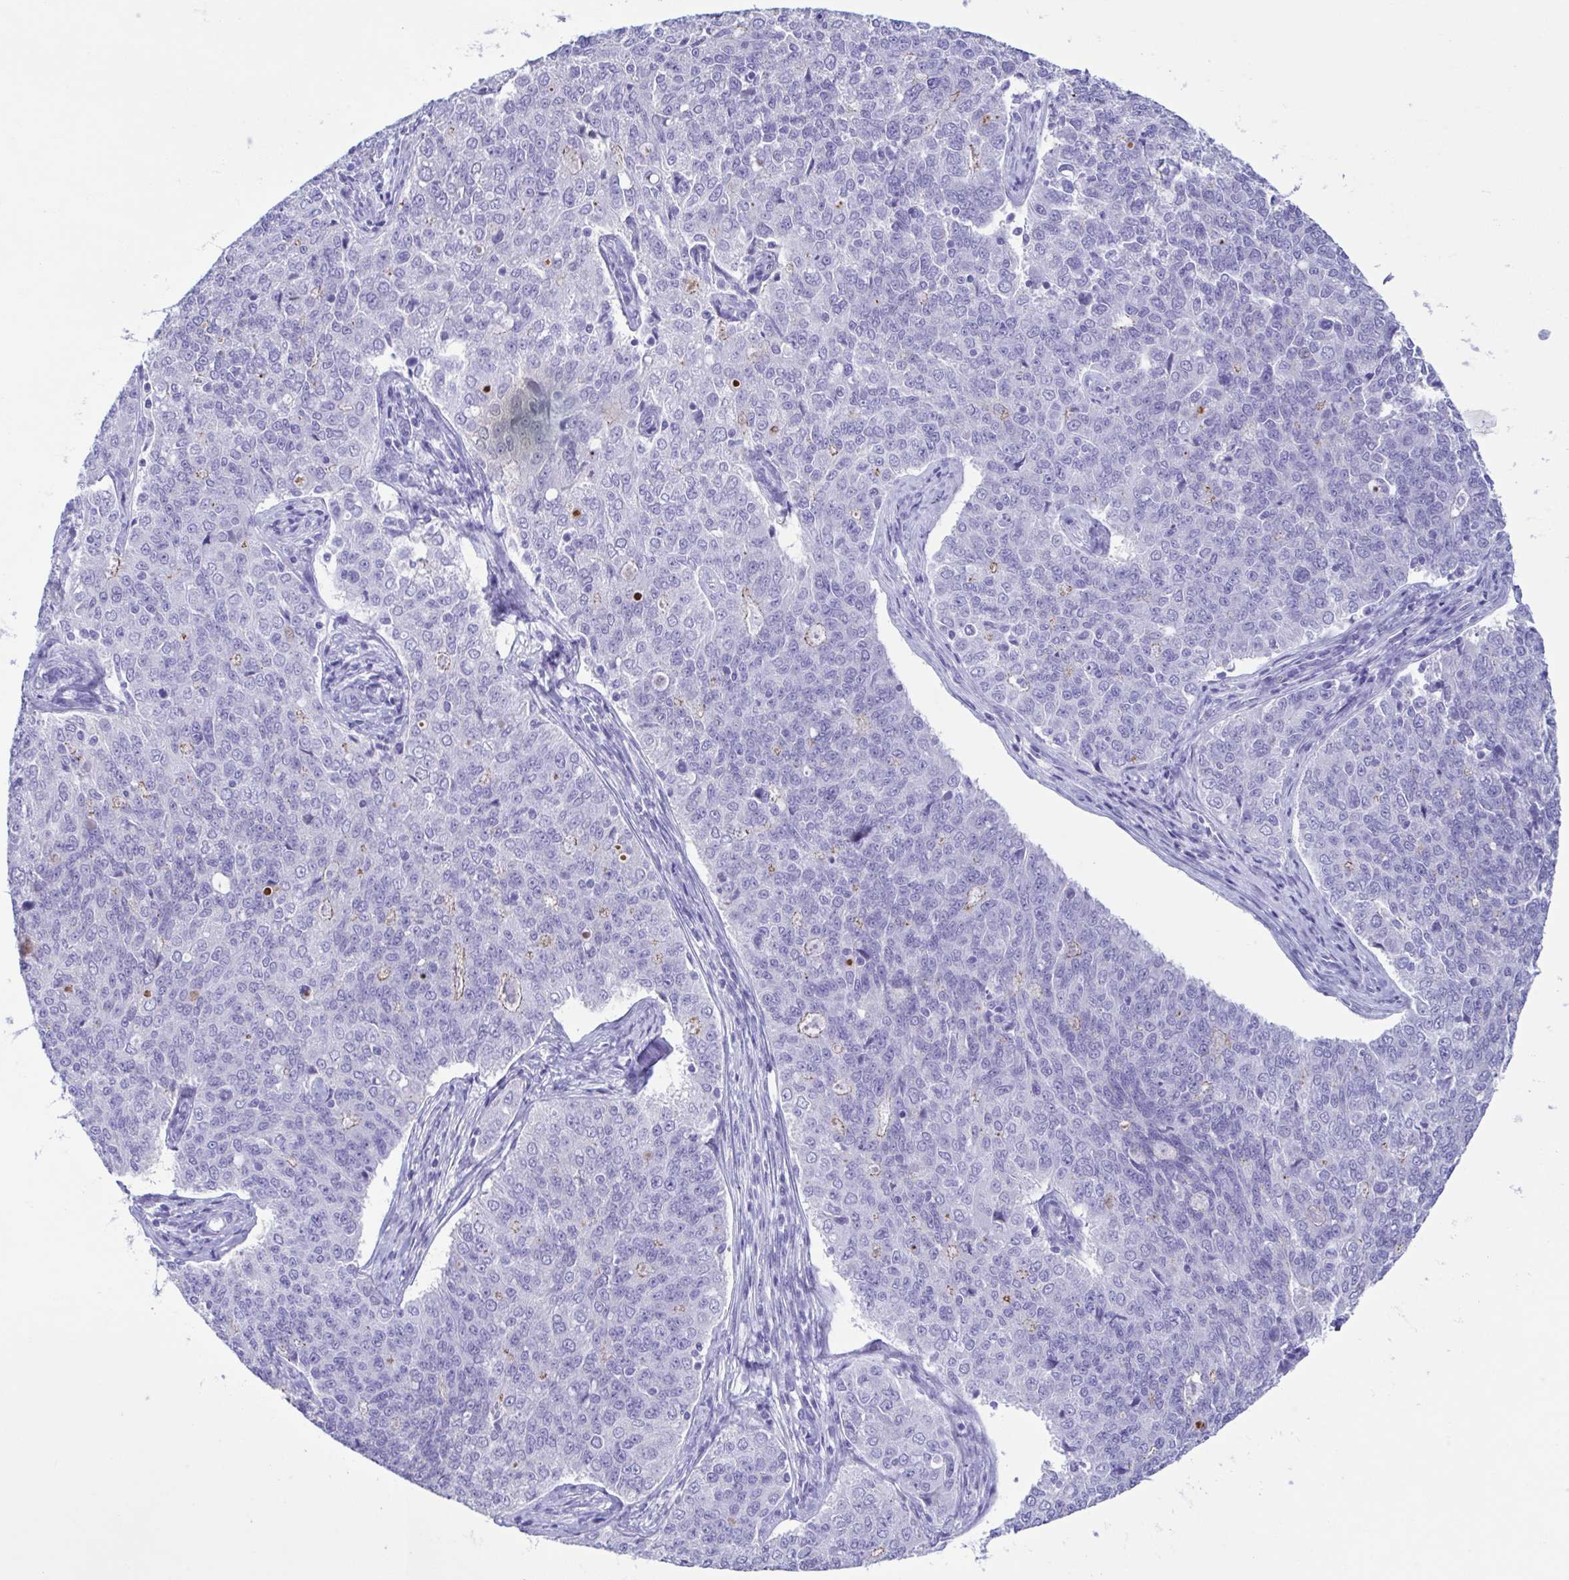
{"staining": {"intensity": "negative", "quantity": "none", "location": "none"}, "tissue": "endometrial cancer", "cell_type": "Tumor cells", "image_type": "cancer", "snomed": [{"axis": "morphology", "description": "Adenocarcinoma, NOS"}, {"axis": "topography", "description": "Endometrium"}], "caption": "This image is of adenocarcinoma (endometrial) stained with IHC to label a protein in brown with the nuclei are counter-stained blue. There is no expression in tumor cells. The staining was performed using DAB to visualize the protein expression in brown, while the nuclei were stained in blue with hematoxylin (Magnification: 20x).", "gene": "TSPY2", "patient": {"sex": "female", "age": 43}}